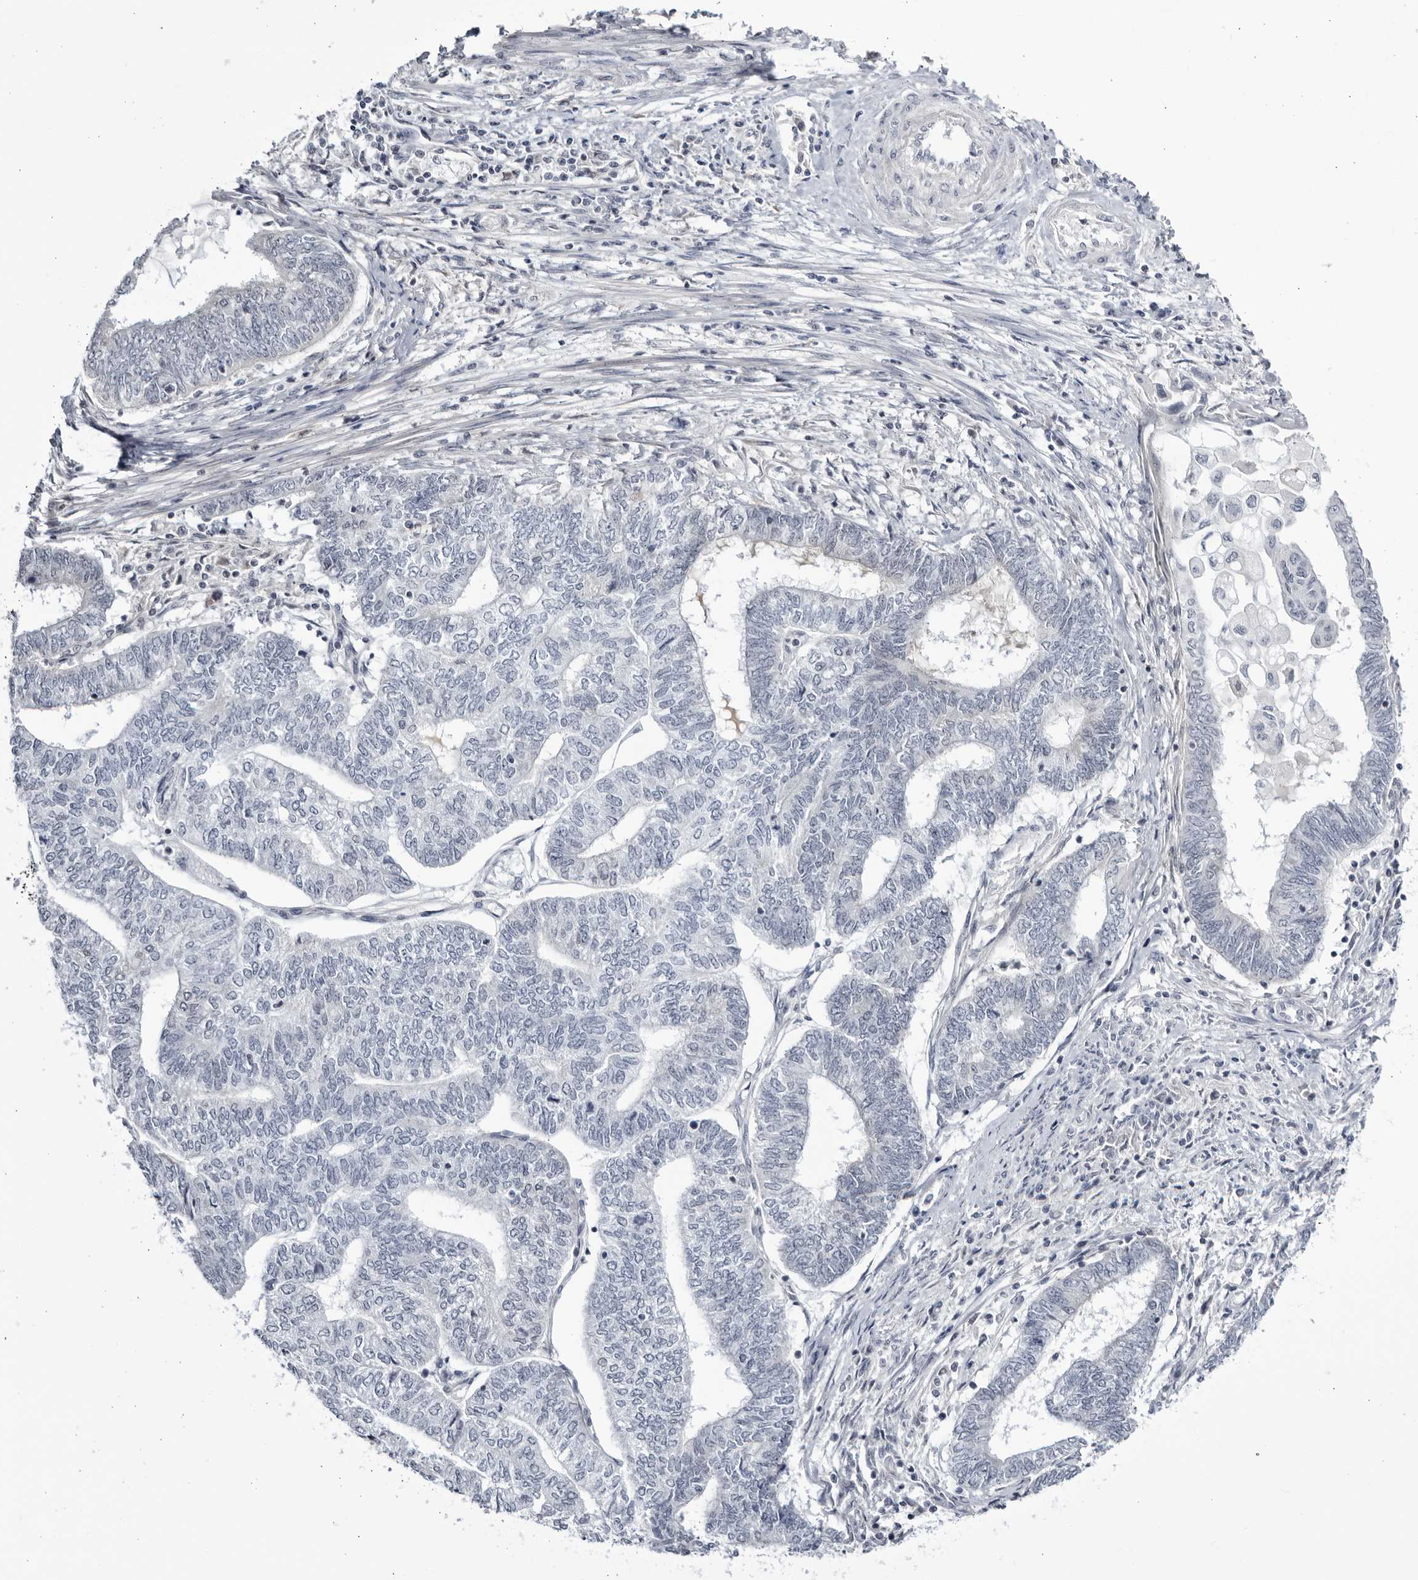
{"staining": {"intensity": "negative", "quantity": "none", "location": "none"}, "tissue": "endometrial cancer", "cell_type": "Tumor cells", "image_type": "cancer", "snomed": [{"axis": "morphology", "description": "Adenocarcinoma, NOS"}, {"axis": "topography", "description": "Uterus"}, {"axis": "topography", "description": "Endometrium"}], "caption": "The image demonstrates no staining of tumor cells in endometrial adenocarcinoma. (Immunohistochemistry, brightfield microscopy, high magnification).", "gene": "CNBD1", "patient": {"sex": "female", "age": 70}}